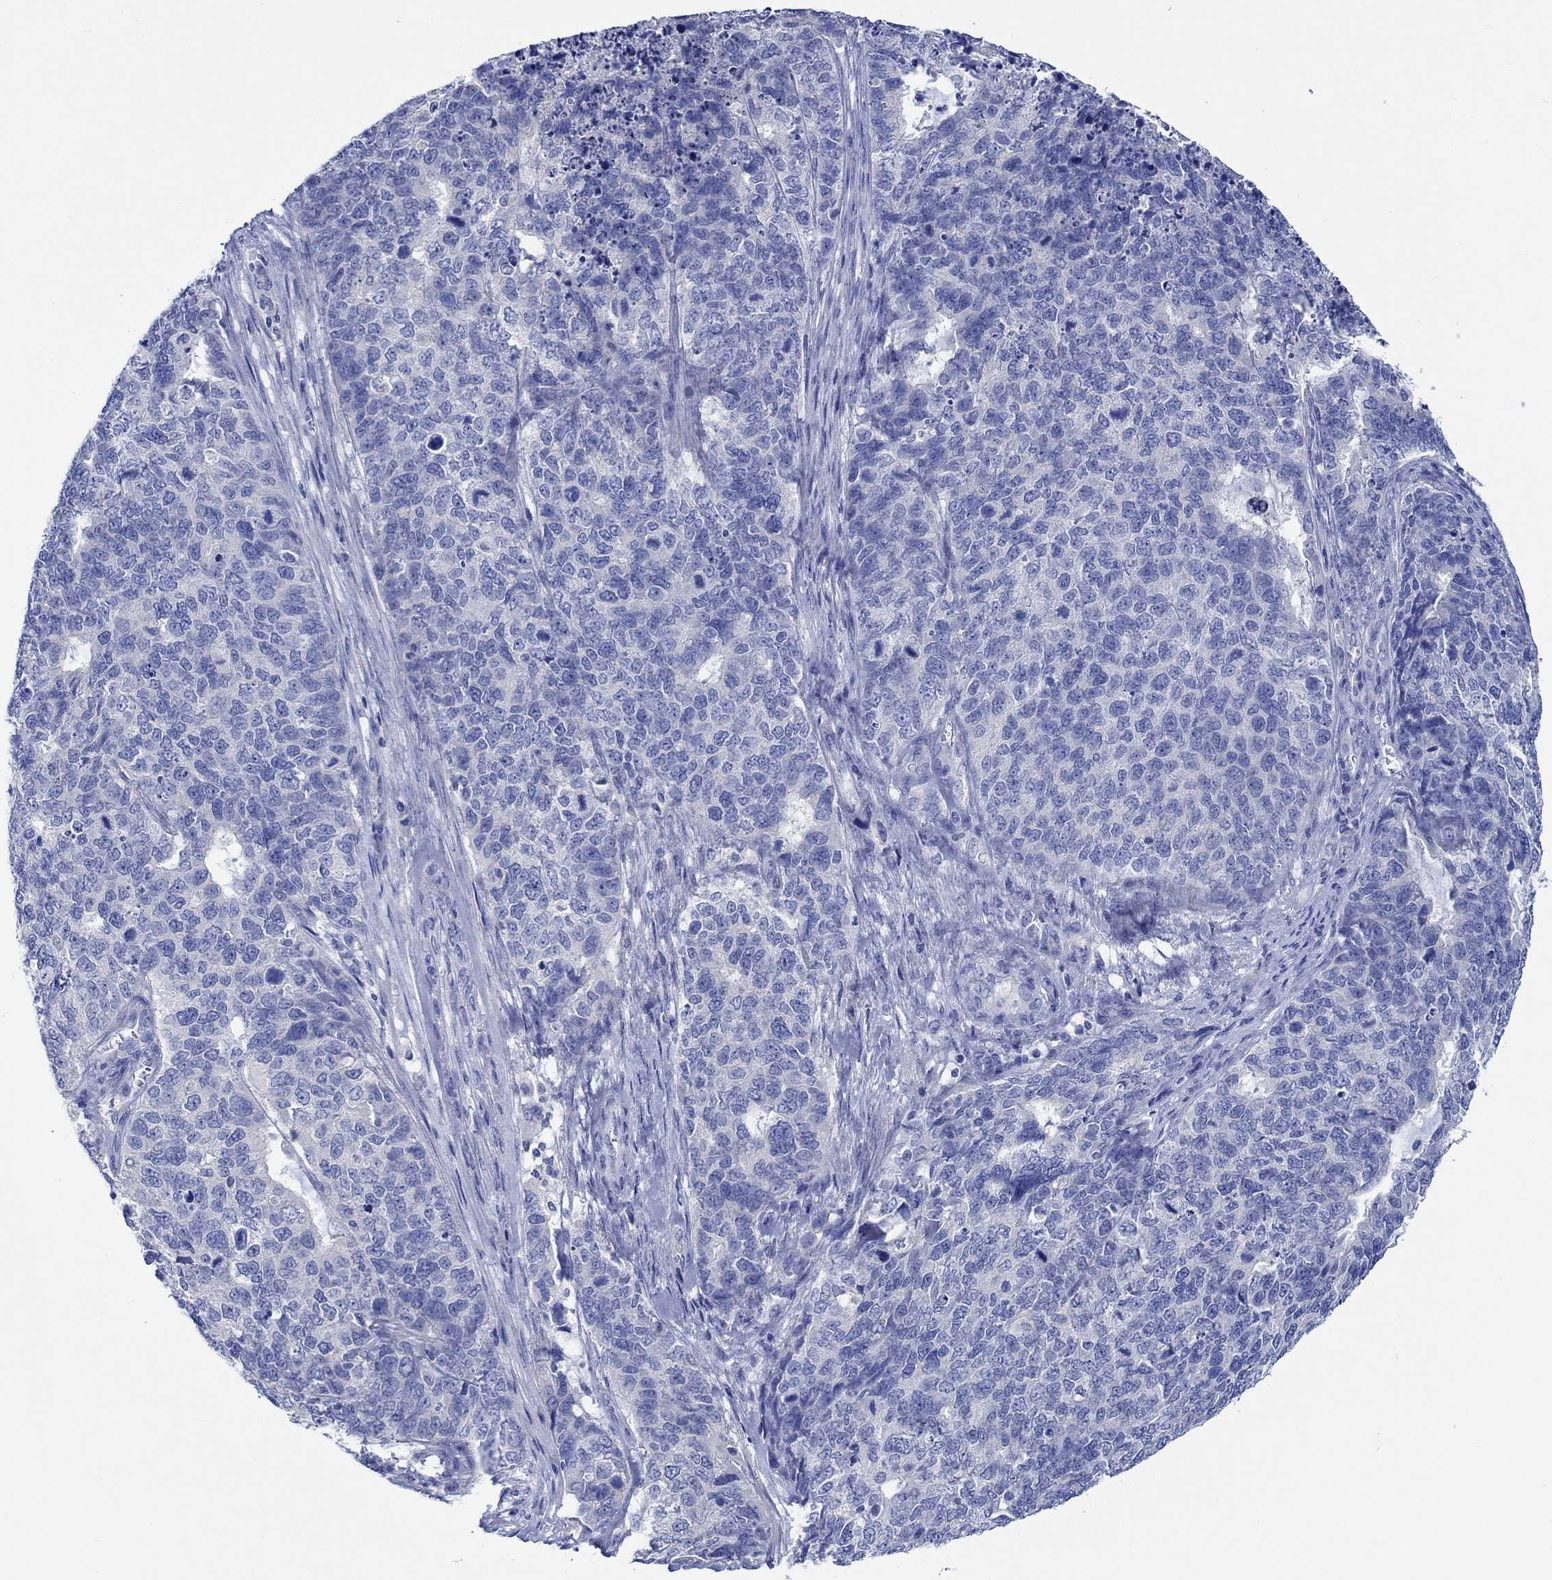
{"staining": {"intensity": "negative", "quantity": "none", "location": "none"}, "tissue": "cervical cancer", "cell_type": "Tumor cells", "image_type": "cancer", "snomed": [{"axis": "morphology", "description": "Squamous cell carcinoma, NOS"}, {"axis": "topography", "description": "Cervix"}], "caption": "Protein analysis of cervical squamous cell carcinoma reveals no significant staining in tumor cells. (Stains: DAB IHC with hematoxylin counter stain, Microscopy: brightfield microscopy at high magnification).", "gene": "PTPRN2", "patient": {"sex": "female", "age": 63}}